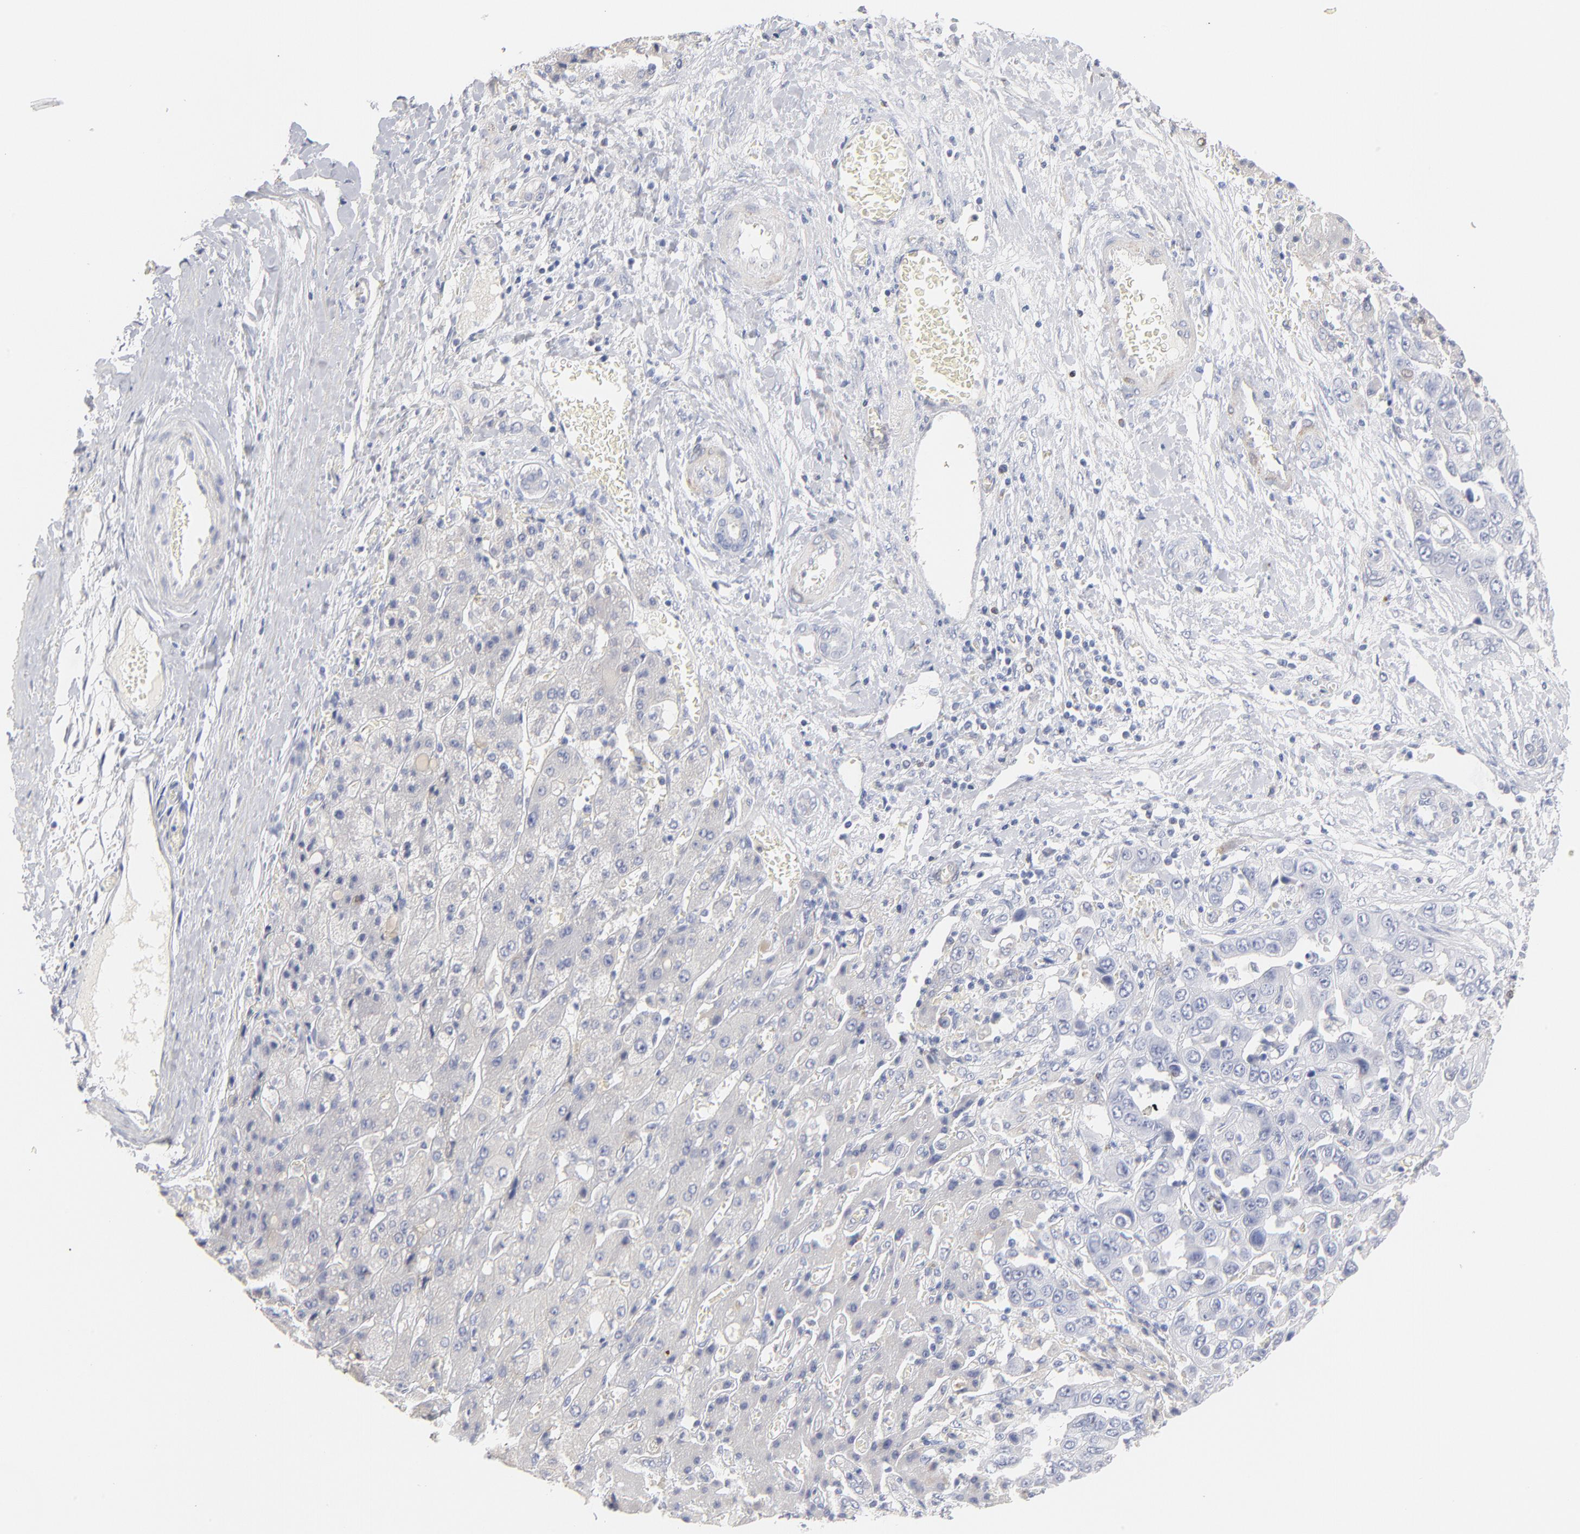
{"staining": {"intensity": "negative", "quantity": "none", "location": "none"}, "tissue": "liver cancer", "cell_type": "Tumor cells", "image_type": "cancer", "snomed": [{"axis": "morphology", "description": "Cholangiocarcinoma"}, {"axis": "topography", "description": "Liver"}], "caption": "High magnification brightfield microscopy of liver cancer stained with DAB (3,3'-diaminobenzidine) (brown) and counterstained with hematoxylin (blue): tumor cells show no significant staining.", "gene": "MID1", "patient": {"sex": "female", "age": 52}}